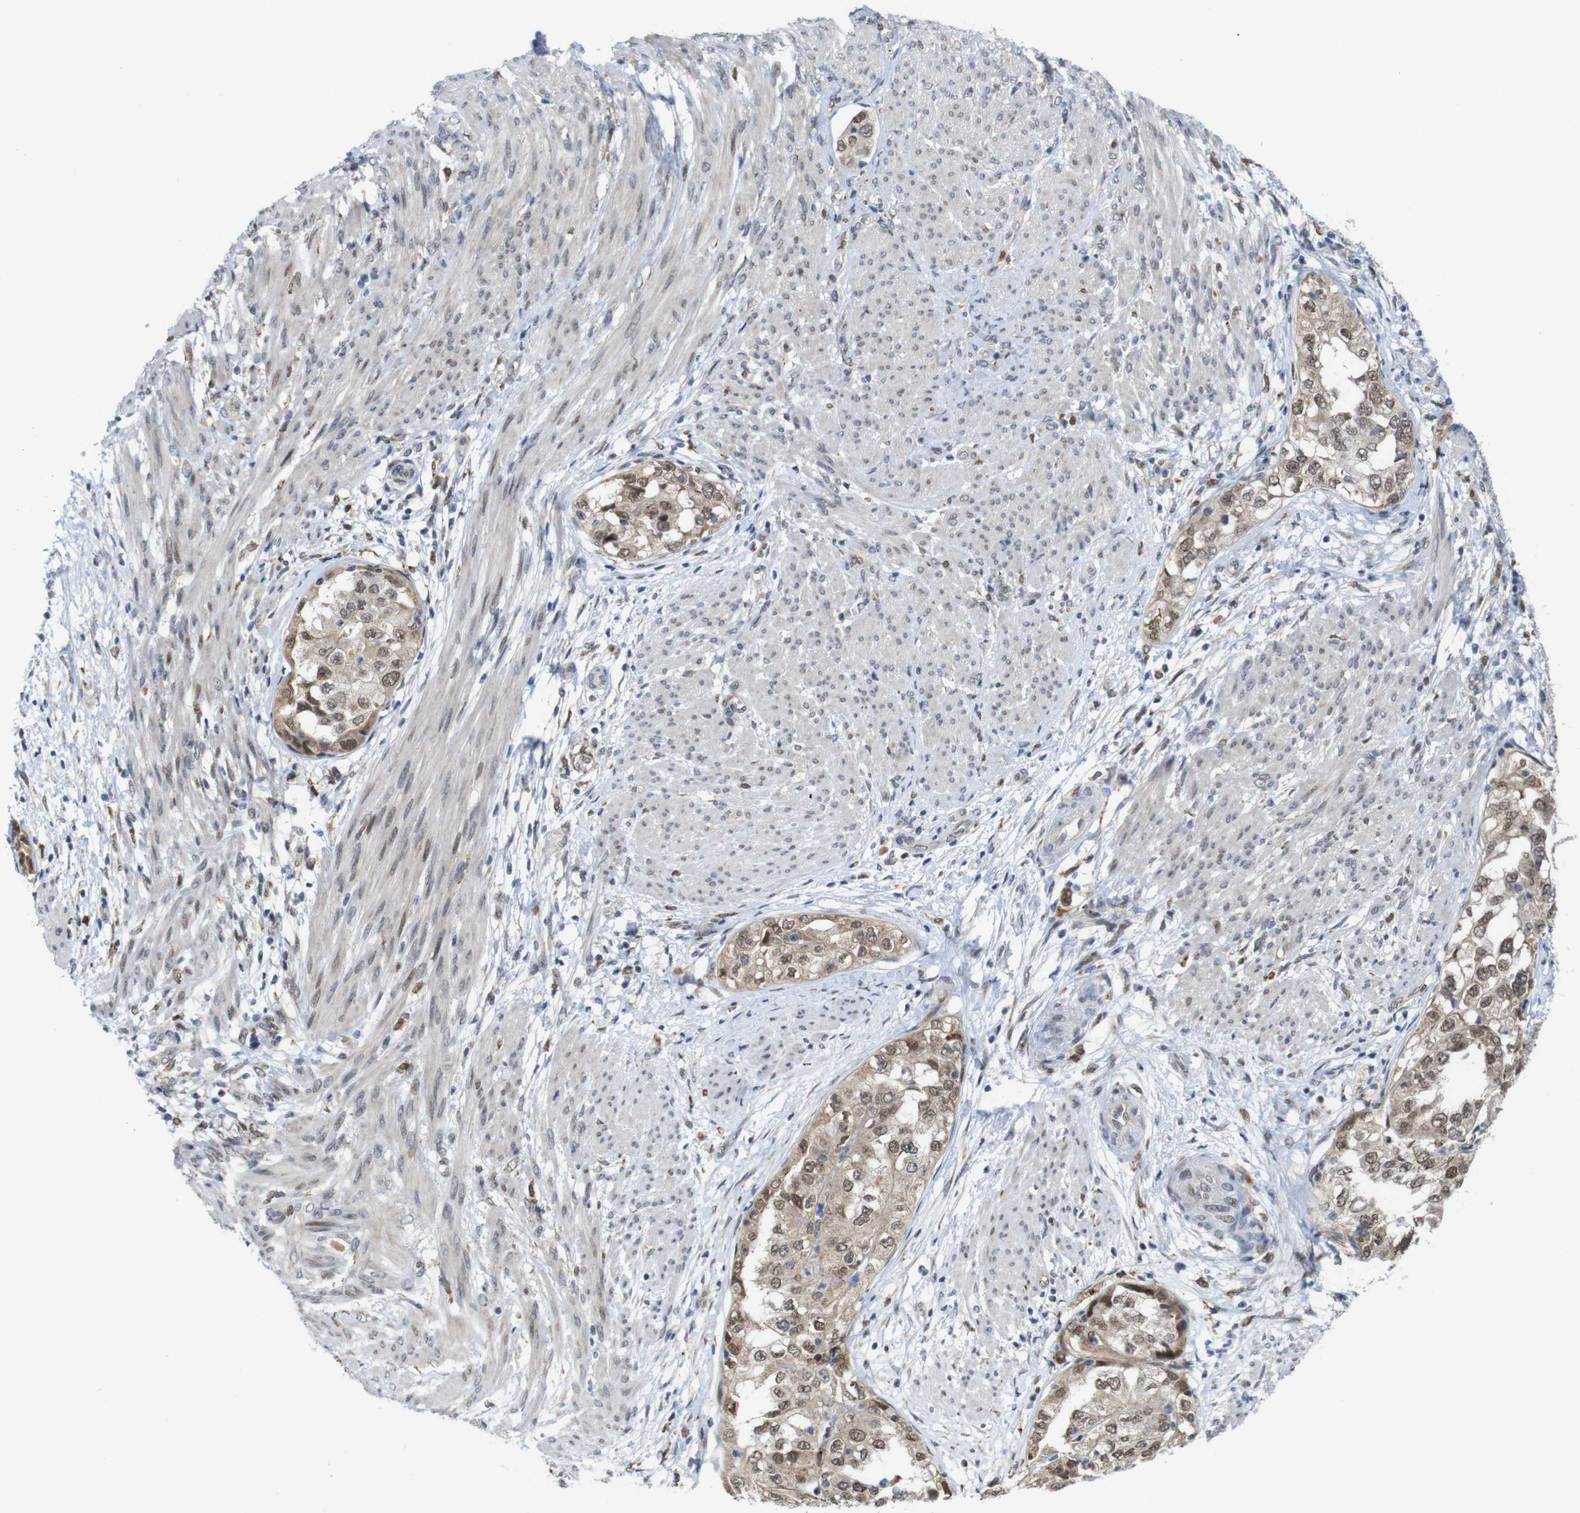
{"staining": {"intensity": "moderate", "quantity": ">75%", "location": "cytoplasmic/membranous,nuclear"}, "tissue": "endometrial cancer", "cell_type": "Tumor cells", "image_type": "cancer", "snomed": [{"axis": "morphology", "description": "Adenocarcinoma, NOS"}, {"axis": "topography", "description": "Endometrium"}], "caption": "A brown stain labels moderate cytoplasmic/membranous and nuclear expression of a protein in human endometrial cancer (adenocarcinoma) tumor cells.", "gene": "PNMA8A", "patient": {"sex": "female", "age": 85}}